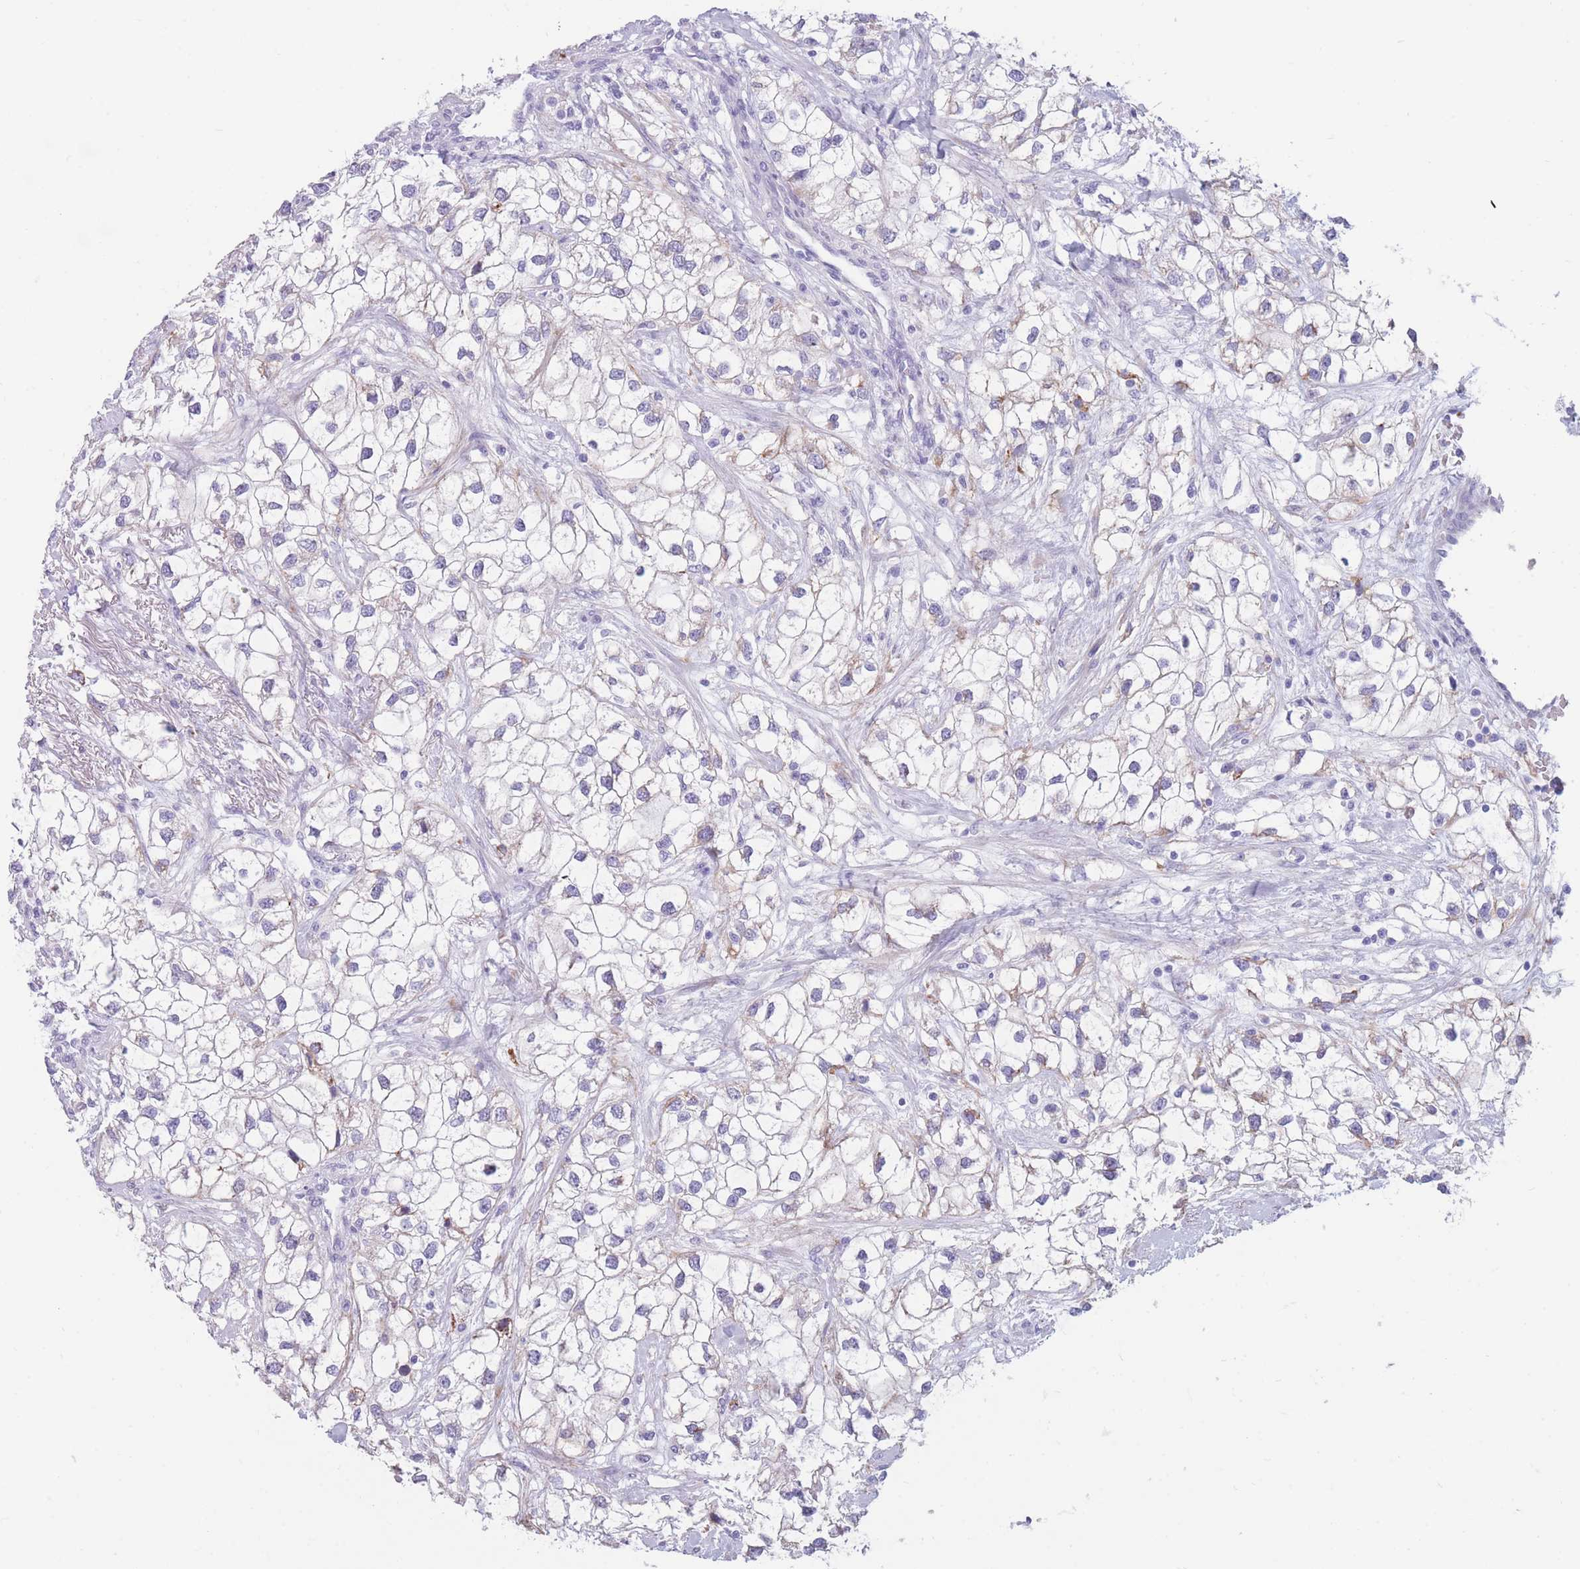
{"staining": {"intensity": "negative", "quantity": "none", "location": "none"}, "tissue": "renal cancer", "cell_type": "Tumor cells", "image_type": "cancer", "snomed": [{"axis": "morphology", "description": "Adenocarcinoma, NOS"}, {"axis": "topography", "description": "Kidney"}], "caption": "Immunohistochemistry of human renal cancer shows no expression in tumor cells. (DAB immunohistochemistry (IHC), high magnification).", "gene": "COL27A1", "patient": {"sex": "male", "age": 59}}